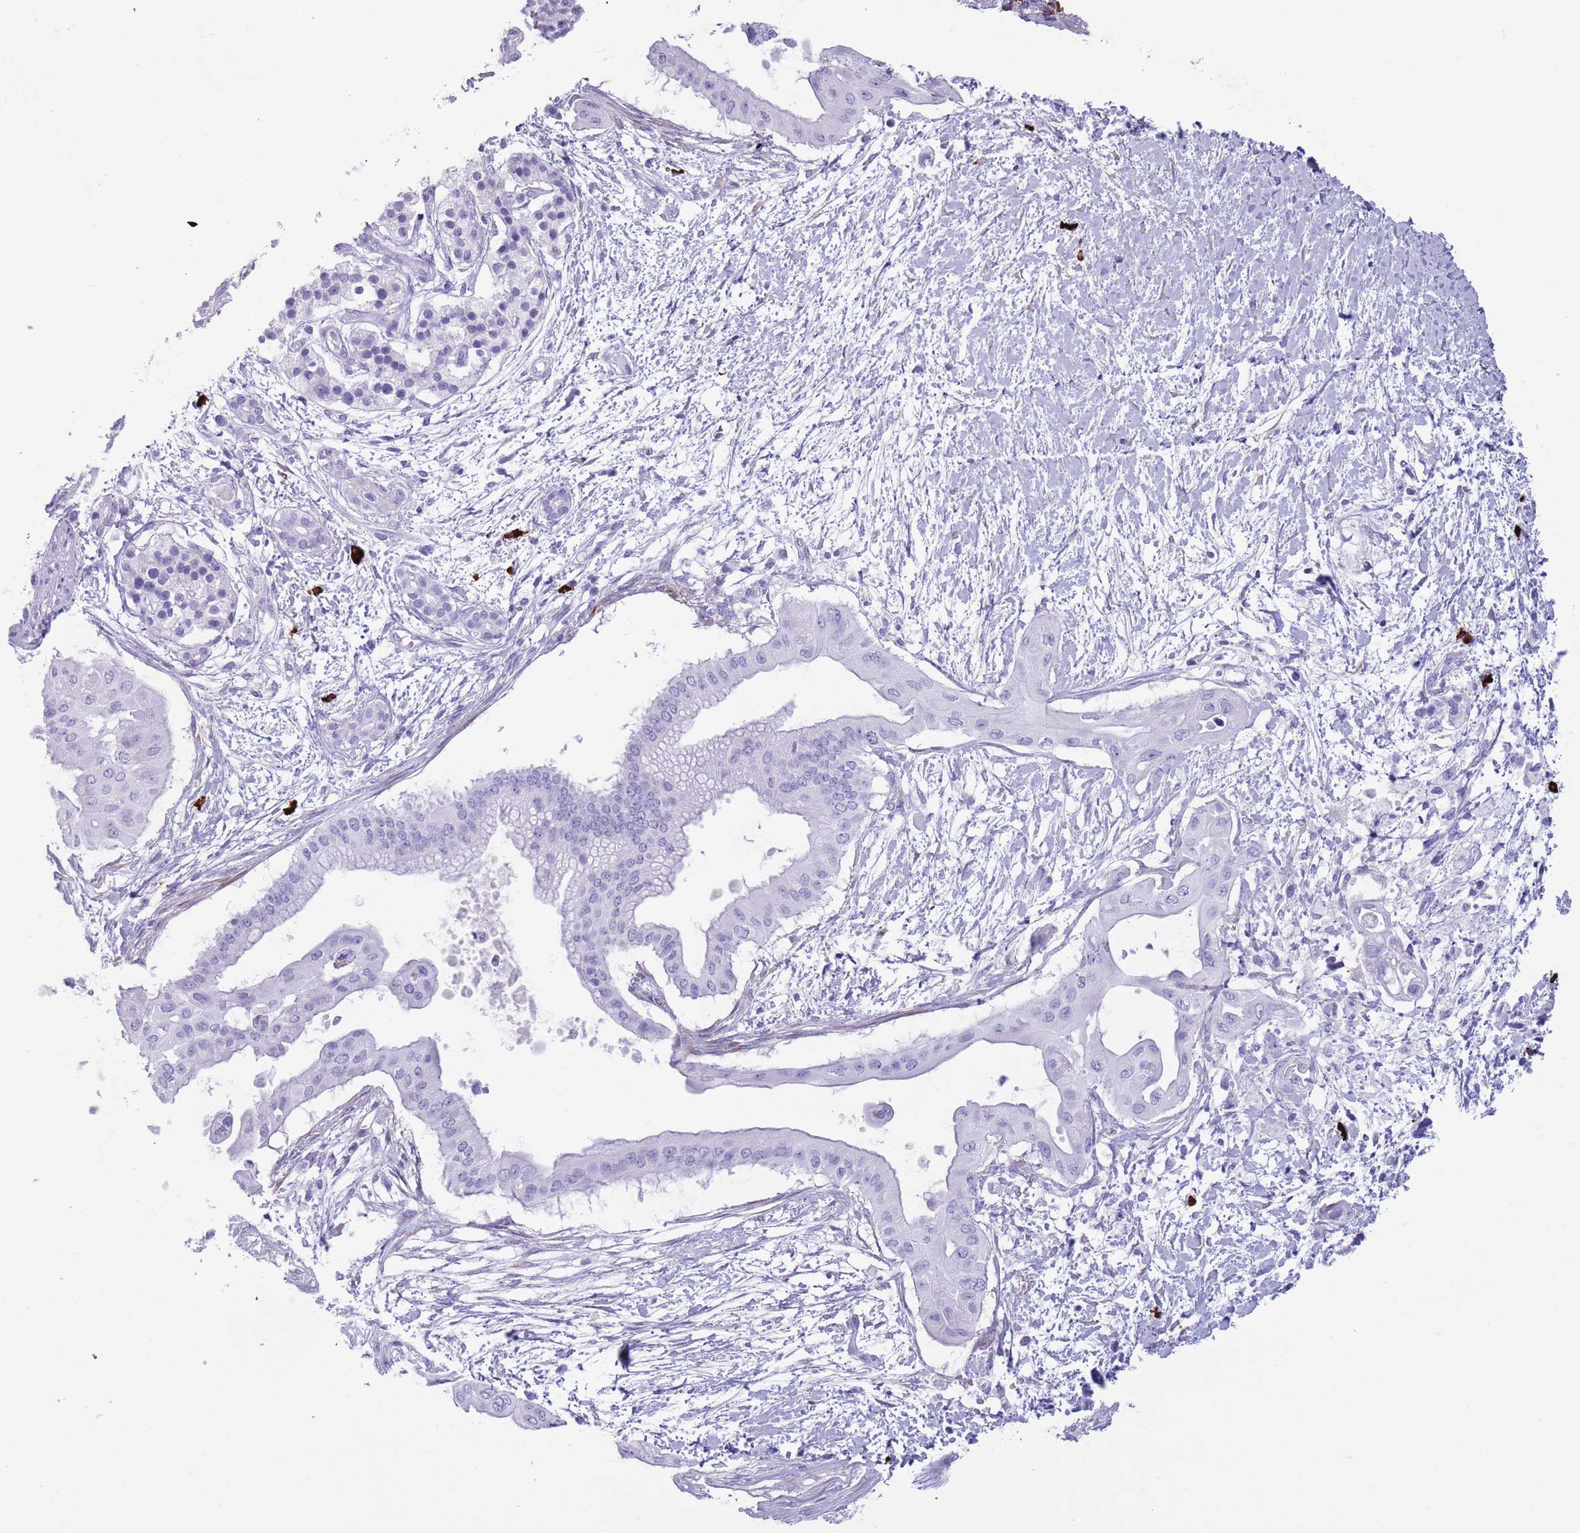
{"staining": {"intensity": "negative", "quantity": "none", "location": "none"}, "tissue": "pancreatic cancer", "cell_type": "Tumor cells", "image_type": "cancer", "snomed": [{"axis": "morphology", "description": "Adenocarcinoma, NOS"}, {"axis": "topography", "description": "Pancreas"}], "caption": "Immunohistochemistry (IHC) histopathology image of neoplastic tissue: pancreatic cancer stained with DAB shows no significant protein staining in tumor cells.", "gene": "LY6G5B", "patient": {"sex": "male", "age": 68}}